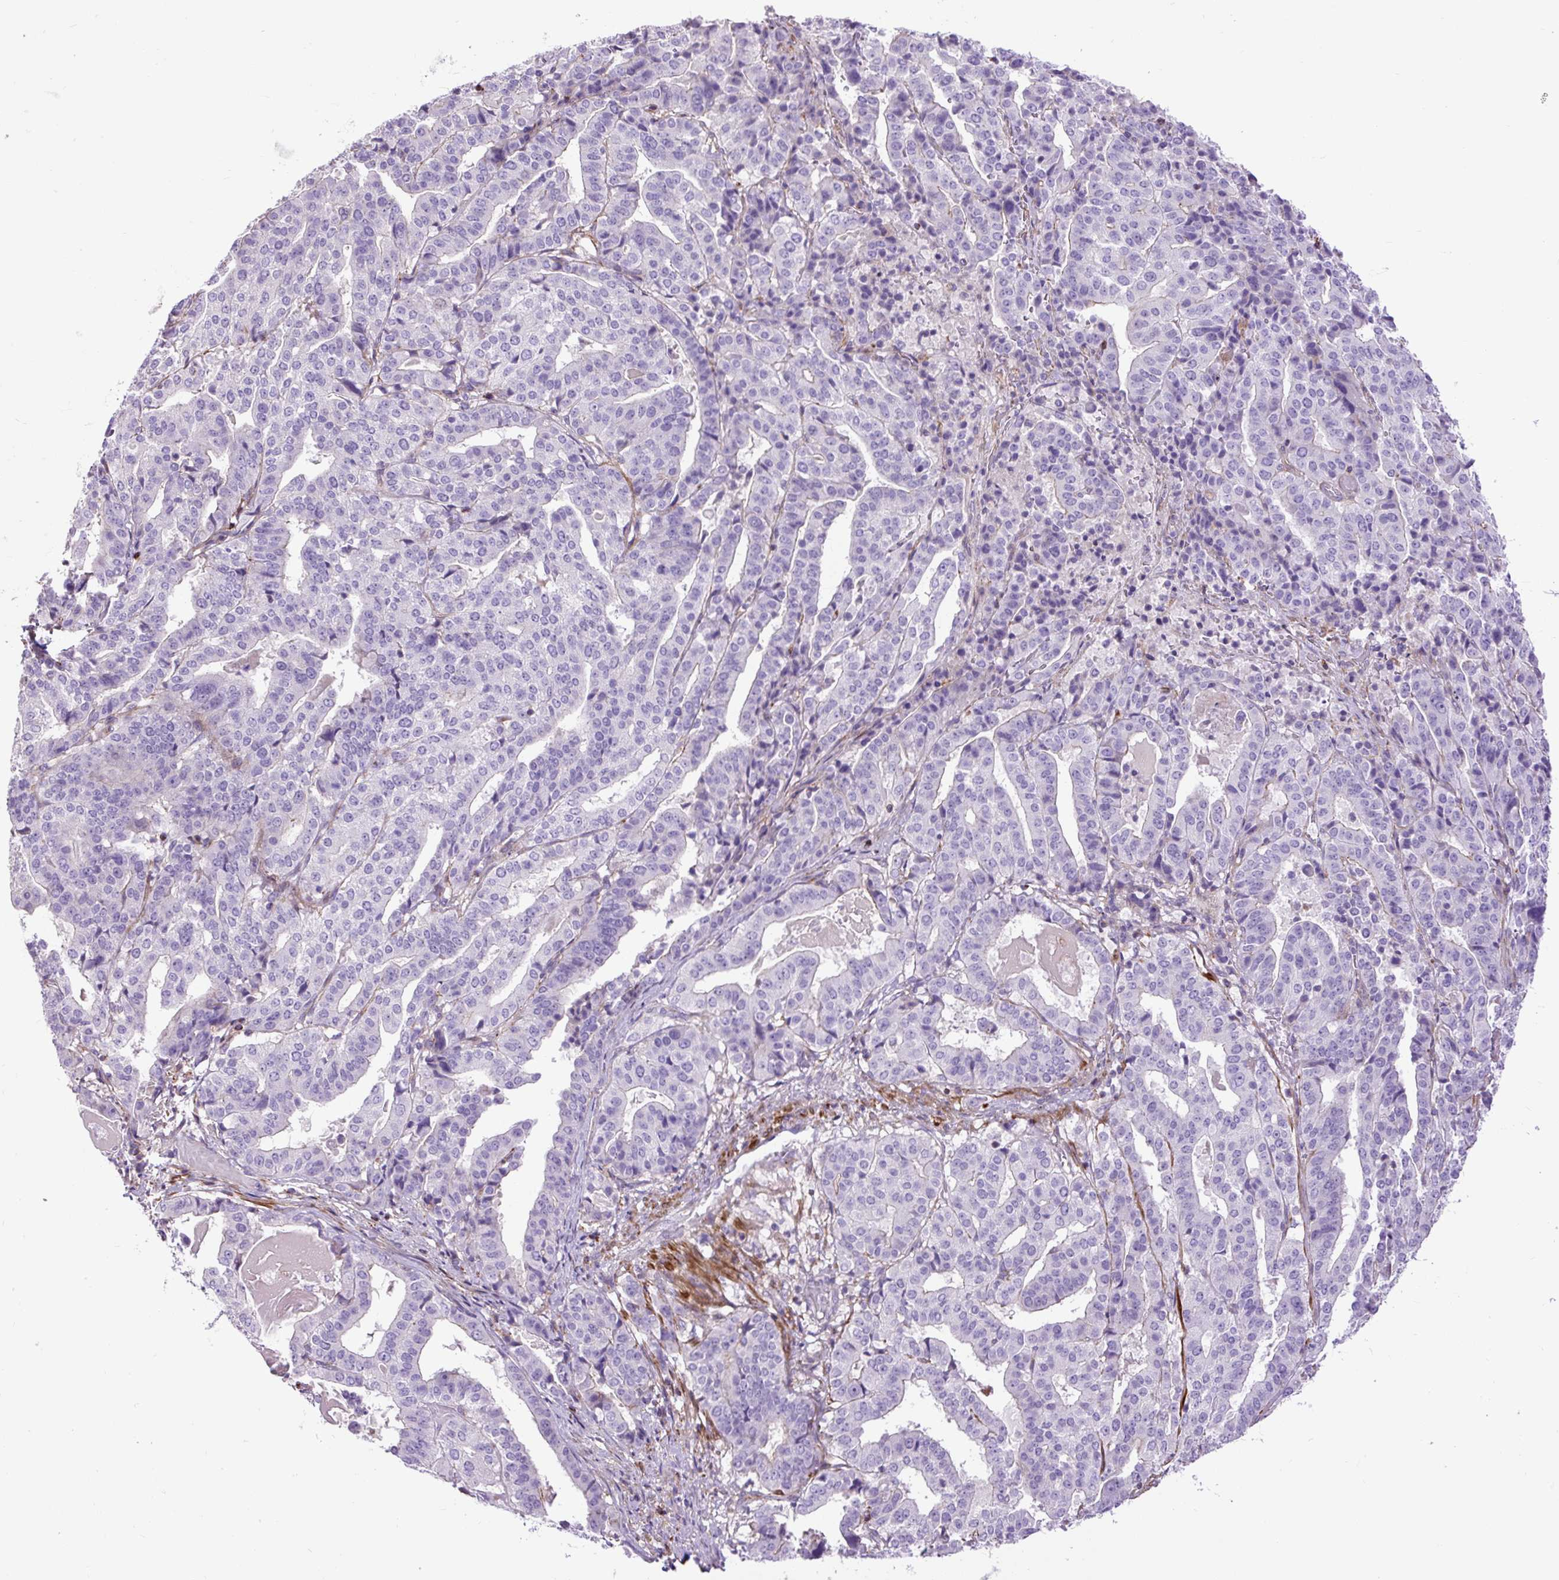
{"staining": {"intensity": "negative", "quantity": "none", "location": "none"}, "tissue": "stomach cancer", "cell_type": "Tumor cells", "image_type": "cancer", "snomed": [{"axis": "morphology", "description": "Adenocarcinoma, NOS"}, {"axis": "topography", "description": "Stomach"}], "caption": "This image is of stomach cancer (adenocarcinoma) stained with immunohistochemistry (IHC) to label a protein in brown with the nuclei are counter-stained blue. There is no staining in tumor cells. Nuclei are stained in blue.", "gene": "ZNF197", "patient": {"sex": "male", "age": 48}}